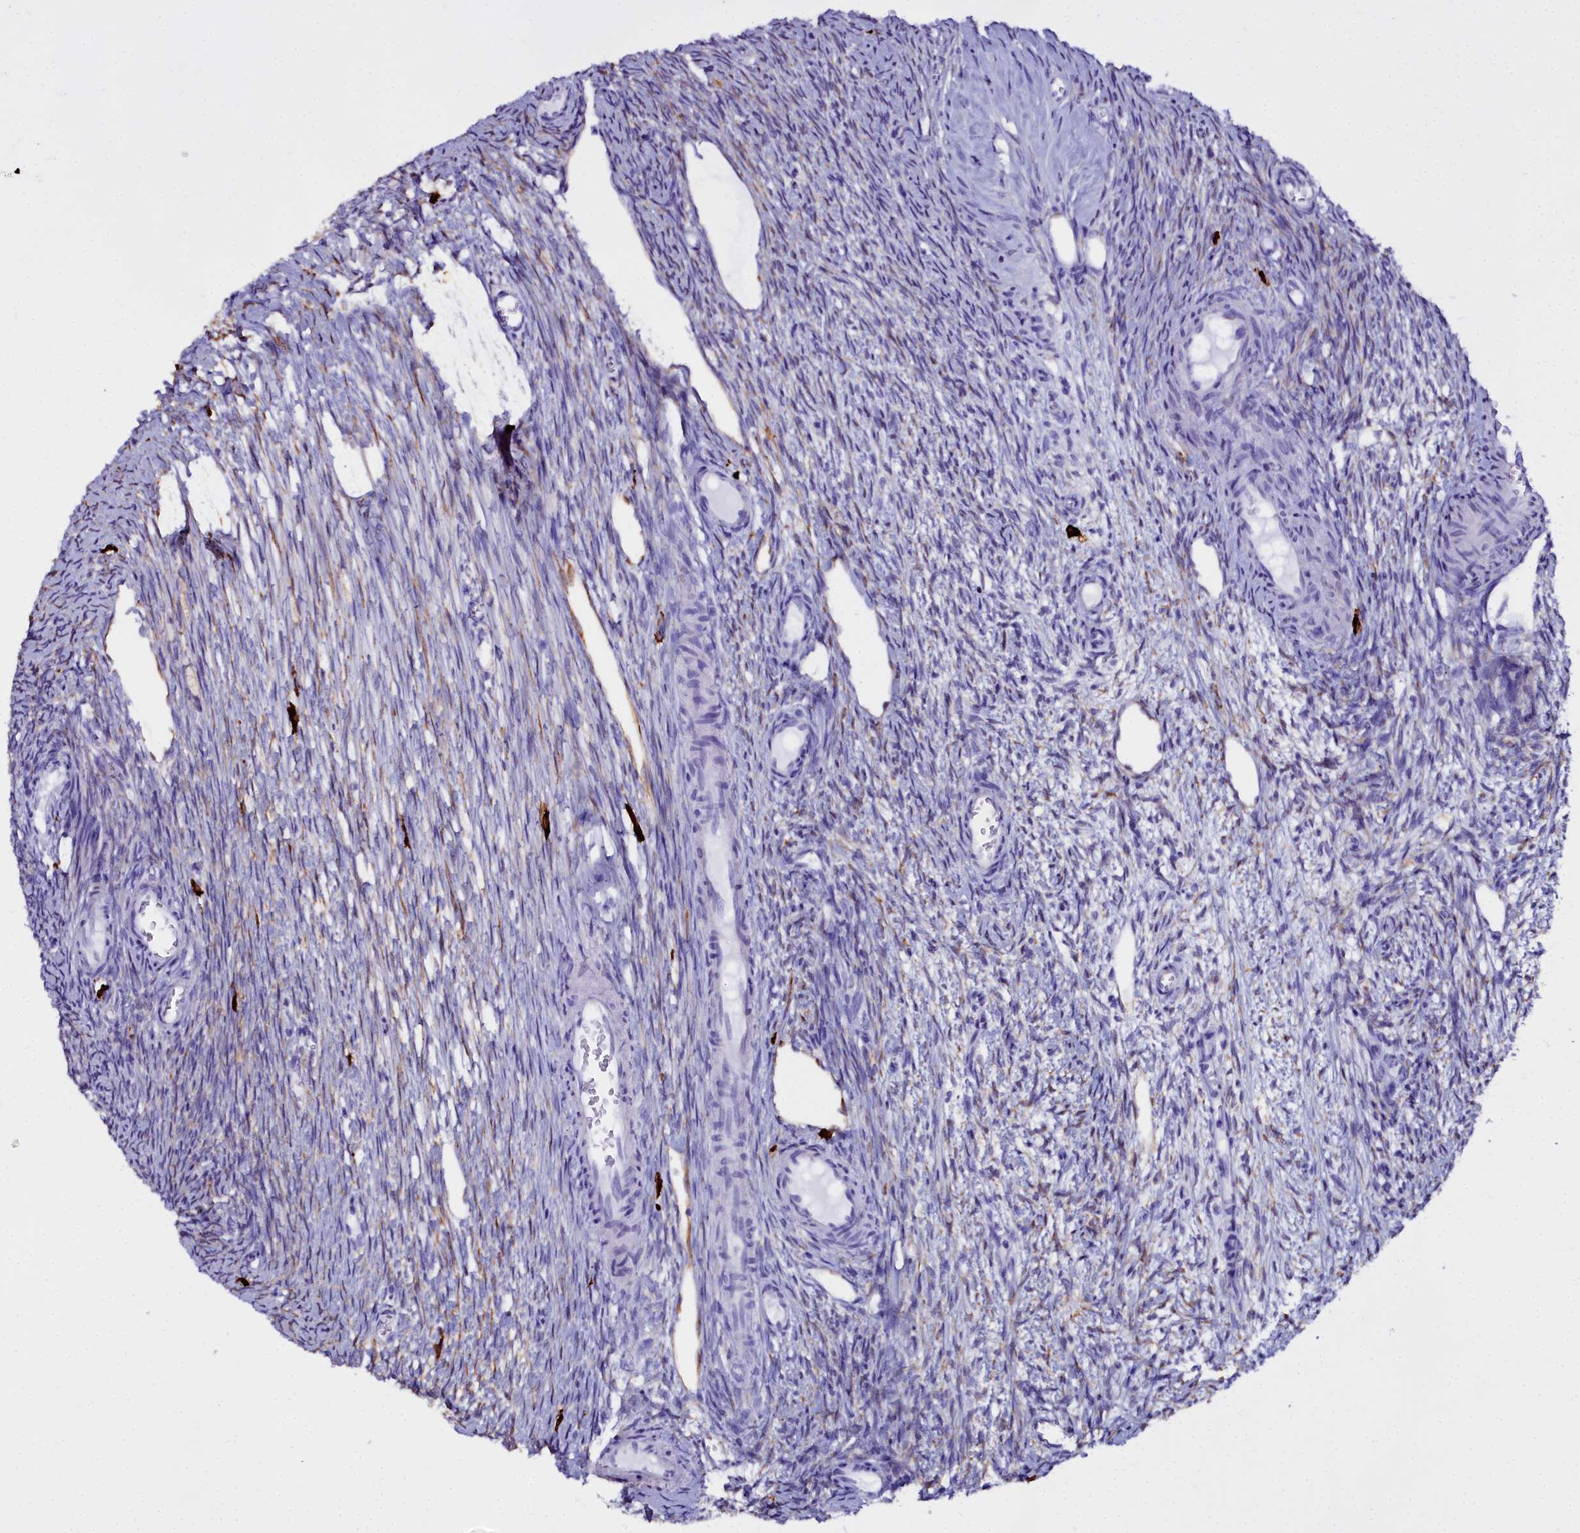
{"staining": {"intensity": "negative", "quantity": "none", "location": "none"}, "tissue": "ovary", "cell_type": "Follicle cells", "image_type": "normal", "snomed": [{"axis": "morphology", "description": "Normal tissue, NOS"}, {"axis": "topography", "description": "Ovary"}], "caption": "Ovary was stained to show a protein in brown. There is no significant positivity in follicle cells. The staining is performed using DAB (3,3'-diaminobenzidine) brown chromogen with nuclei counter-stained in using hematoxylin.", "gene": "TXNDC5", "patient": {"sex": "female", "age": 44}}